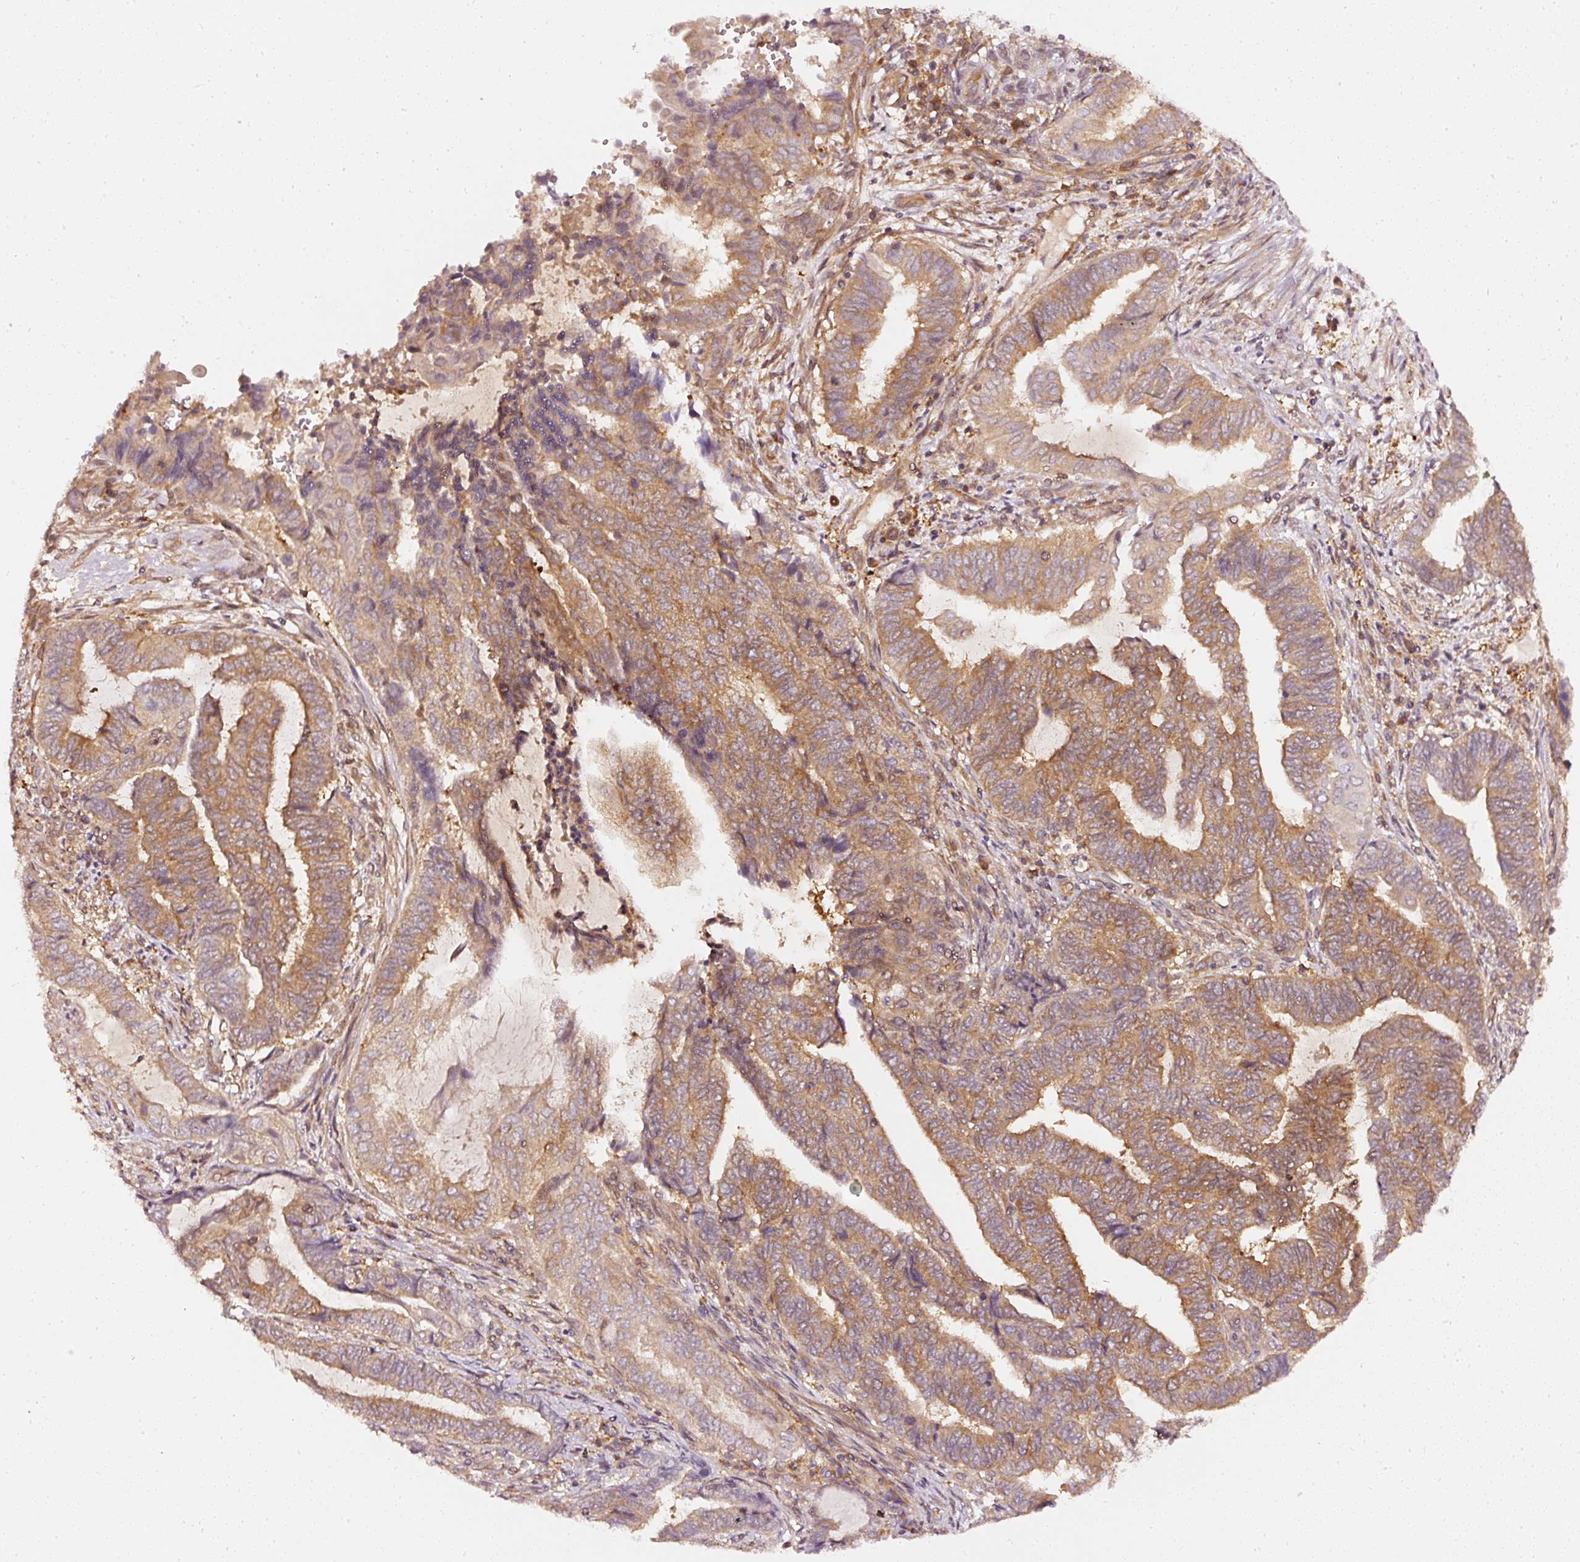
{"staining": {"intensity": "moderate", "quantity": ">75%", "location": "cytoplasmic/membranous"}, "tissue": "endometrial cancer", "cell_type": "Tumor cells", "image_type": "cancer", "snomed": [{"axis": "morphology", "description": "Adenocarcinoma, NOS"}, {"axis": "topography", "description": "Uterus"}, {"axis": "topography", "description": "Endometrium"}], "caption": "Protein expression analysis of human endometrial cancer (adenocarcinoma) reveals moderate cytoplasmic/membranous expression in about >75% of tumor cells.", "gene": "ASMTL", "patient": {"sex": "female", "age": 70}}